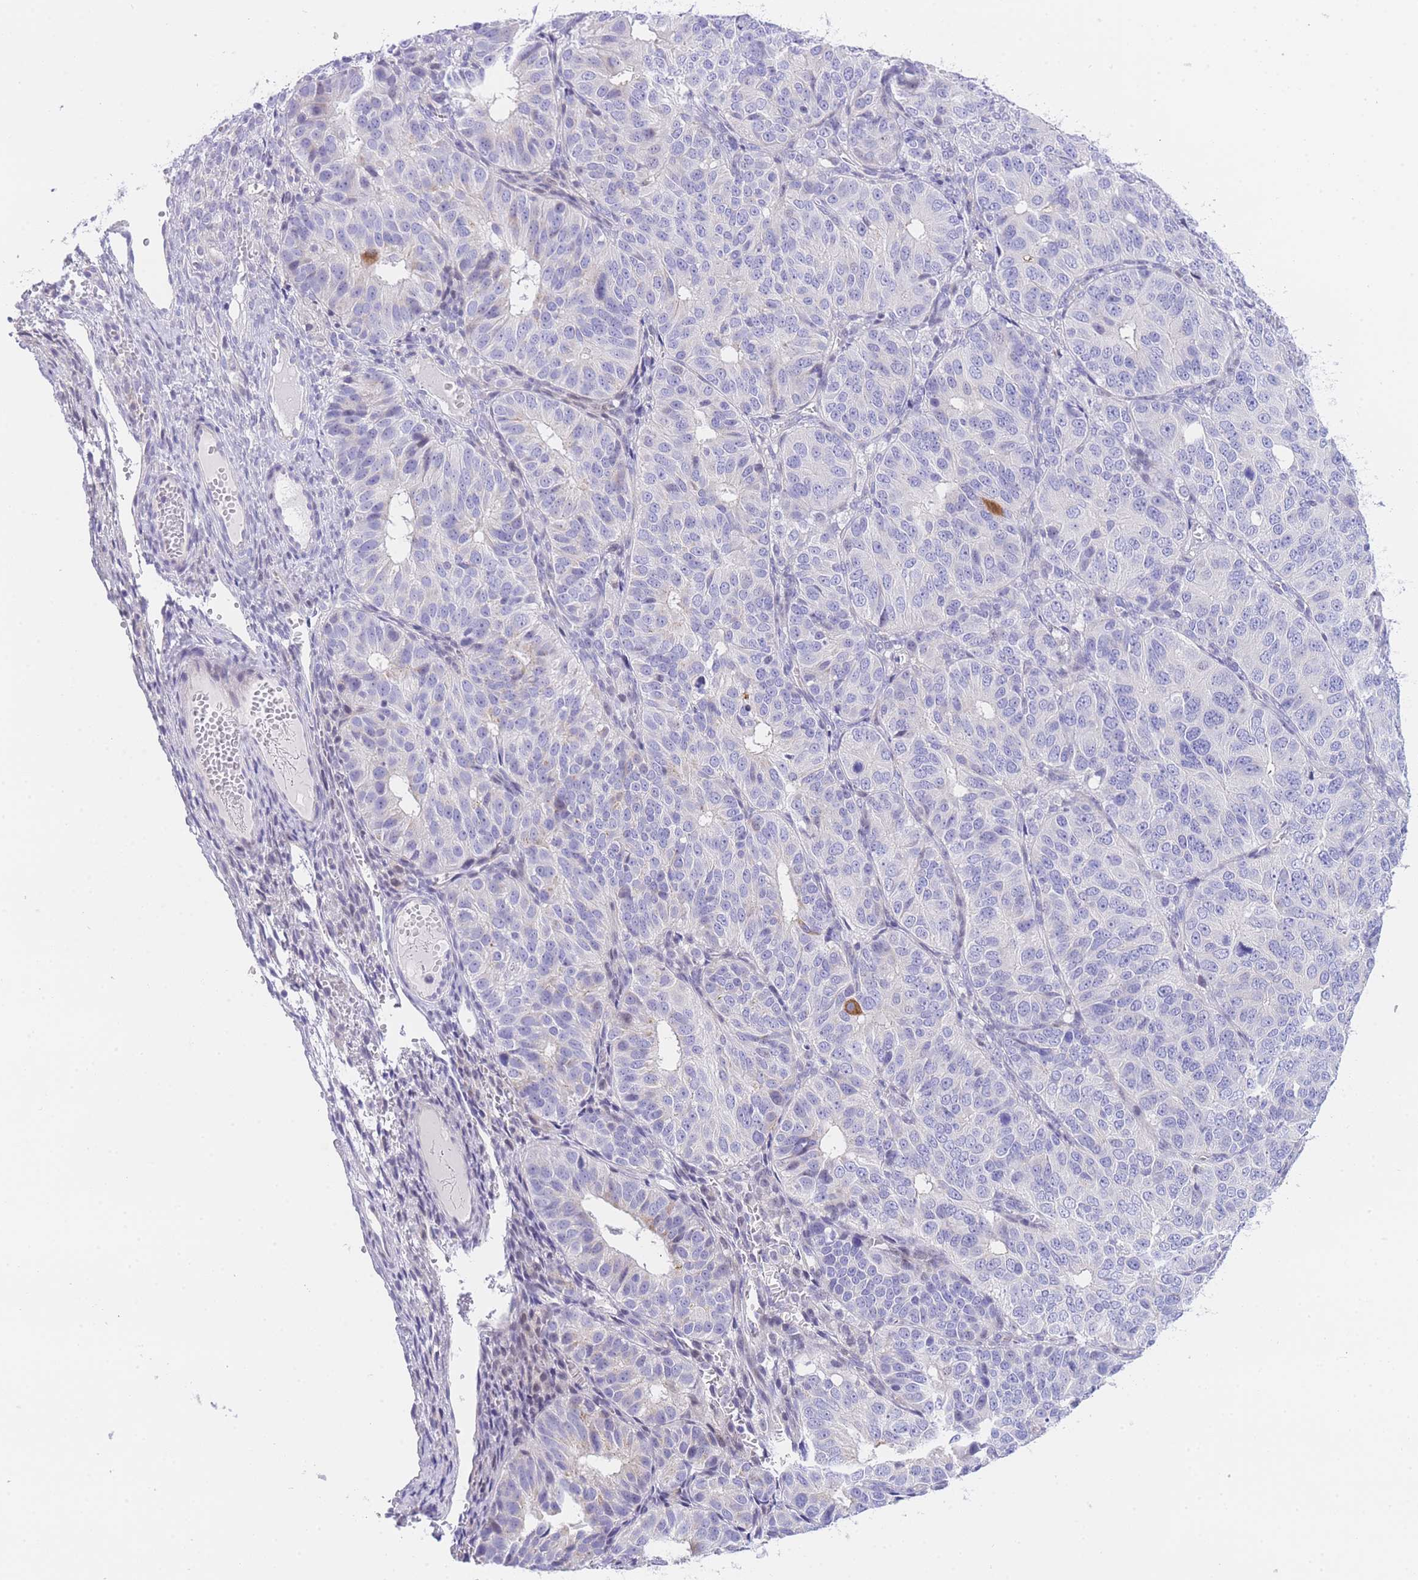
{"staining": {"intensity": "negative", "quantity": "none", "location": "none"}, "tissue": "ovarian cancer", "cell_type": "Tumor cells", "image_type": "cancer", "snomed": [{"axis": "morphology", "description": "Carcinoma, endometroid"}, {"axis": "topography", "description": "Ovary"}], "caption": "High magnification brightfield microscopy of ovarian endometroid carcinoma stained with DAB (brown) and counterstained with hematoxylin (blue): tumor cells show no significant positivity.", "gene": "TIFAB", "patient": {"sex": "female", "age": 51}}